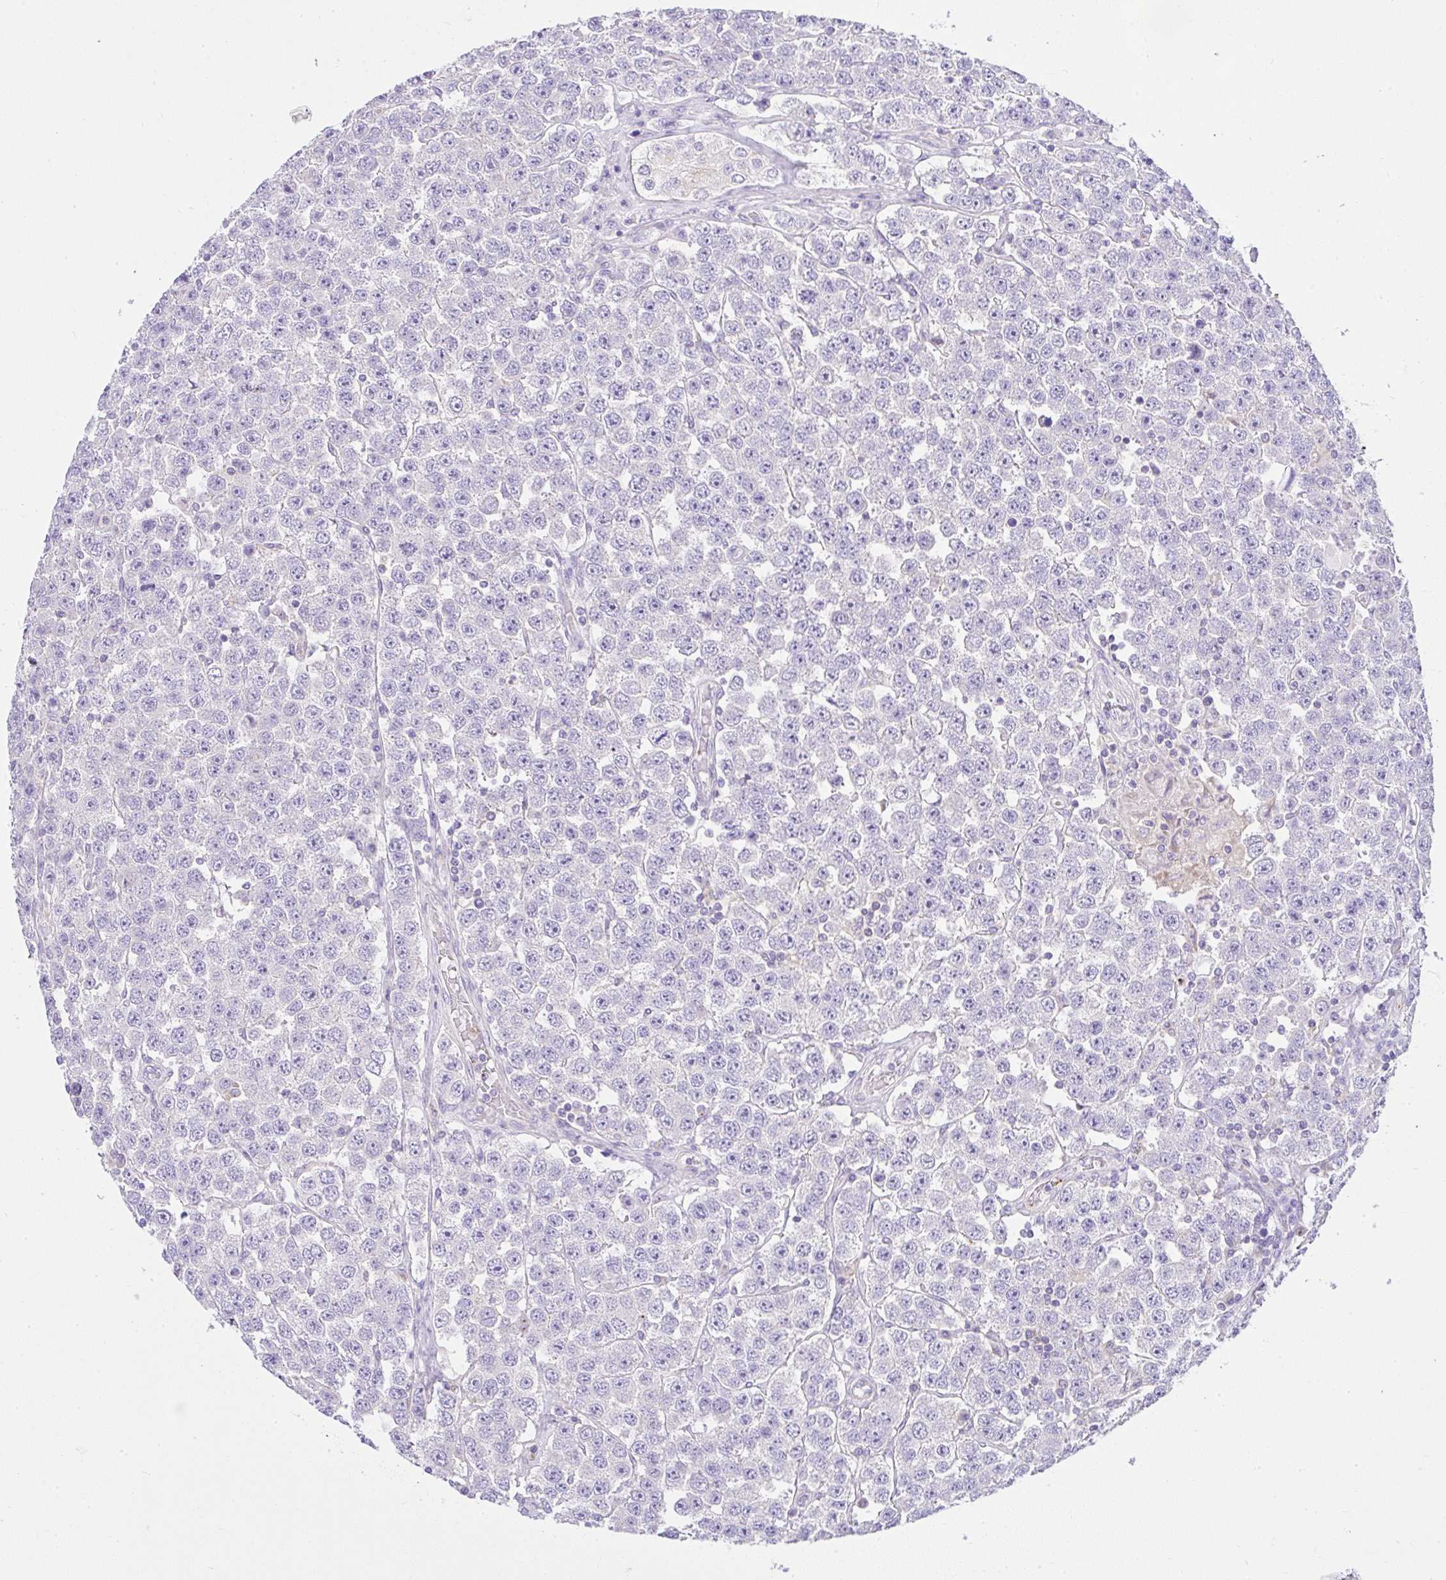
{"staining": {"intensity": "negative", "quantity": "none", "location": "none"}, "tissue": "testis cancer", "cell_type": "Tumor cells", "image_type": "cancer", "snomed": [{"axis": "morphology", "description": "Seminoma, NOS"}, {"axis": "topography", "description": "Testis"}], "caption": "Tumor cells show no significant positivity in testis cancer (seminoma).", "gene": "CCDC142", "patient": {"sex": "male", "age": 28}}